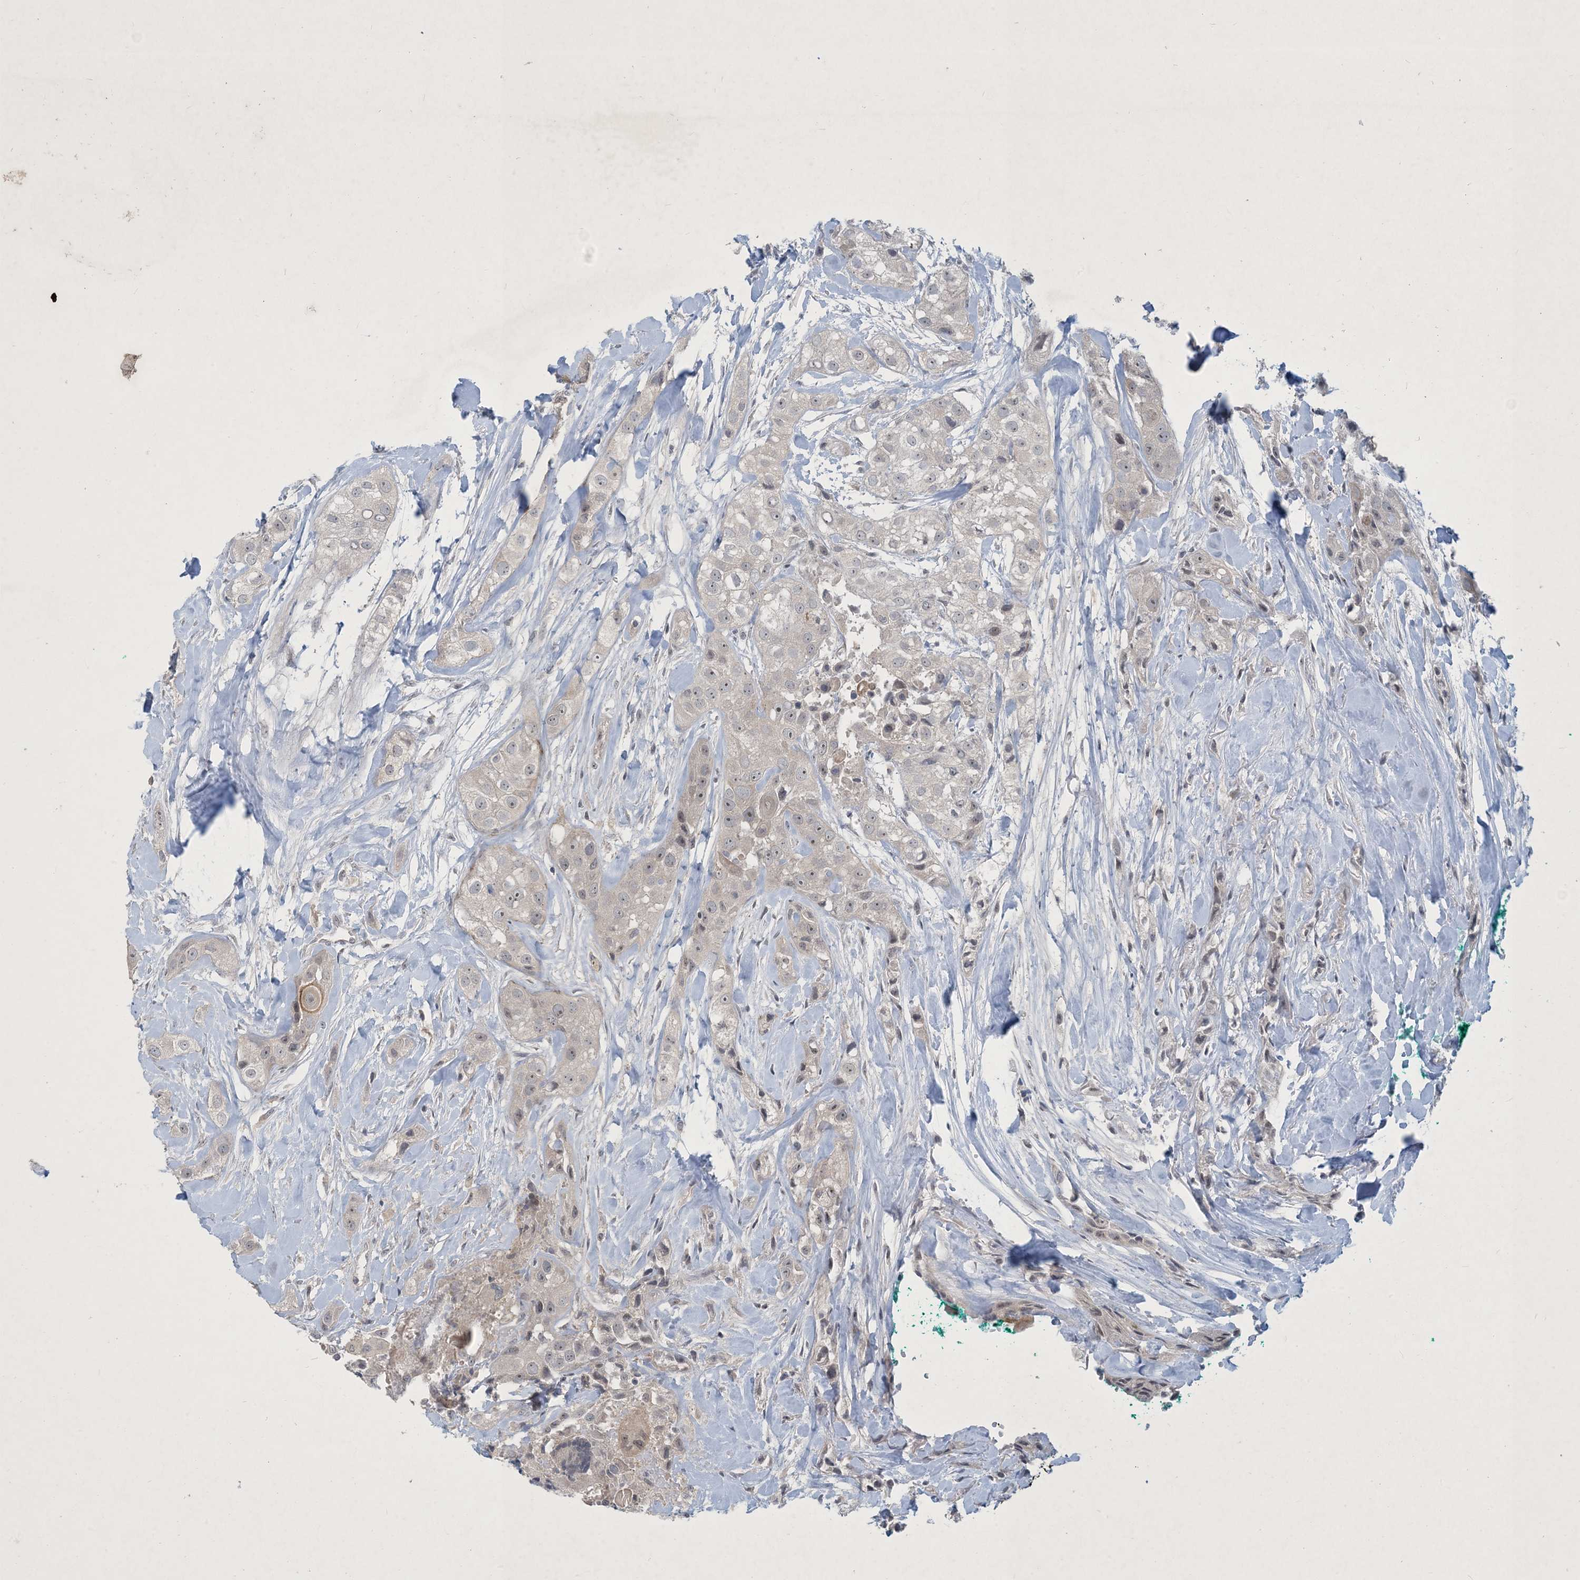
{"staining": {"intensity": "negative", "quantity": "none", "location": "none"}, "tissue": "head and neck cancer", "cell_type": "Tumor cells", "image_type": "cancer", "snomed": [{"axis": "morphology", "description": "Normal tissue, NOS"}, {"axis": "morphology", "description": "Squamous cell carcinoma, NOS"}, {"axis": "topography", "description": "Skeletal muscle"}, {"axis": "topography", "description": "Head-Neck"}], "caption": "The micrograph displays no significant staining in tumor cells of head and neck cancer (squamous cell carcinoma). The staining was performed using DAB (3,3'-diaminobenzidine) to visualize the protein expression in brown, while the nuclei were stained in blue with hematoxylin (Magnification: 20x).", "gene": "CDS1", "patient": {"sex": "male", "age": 51}}